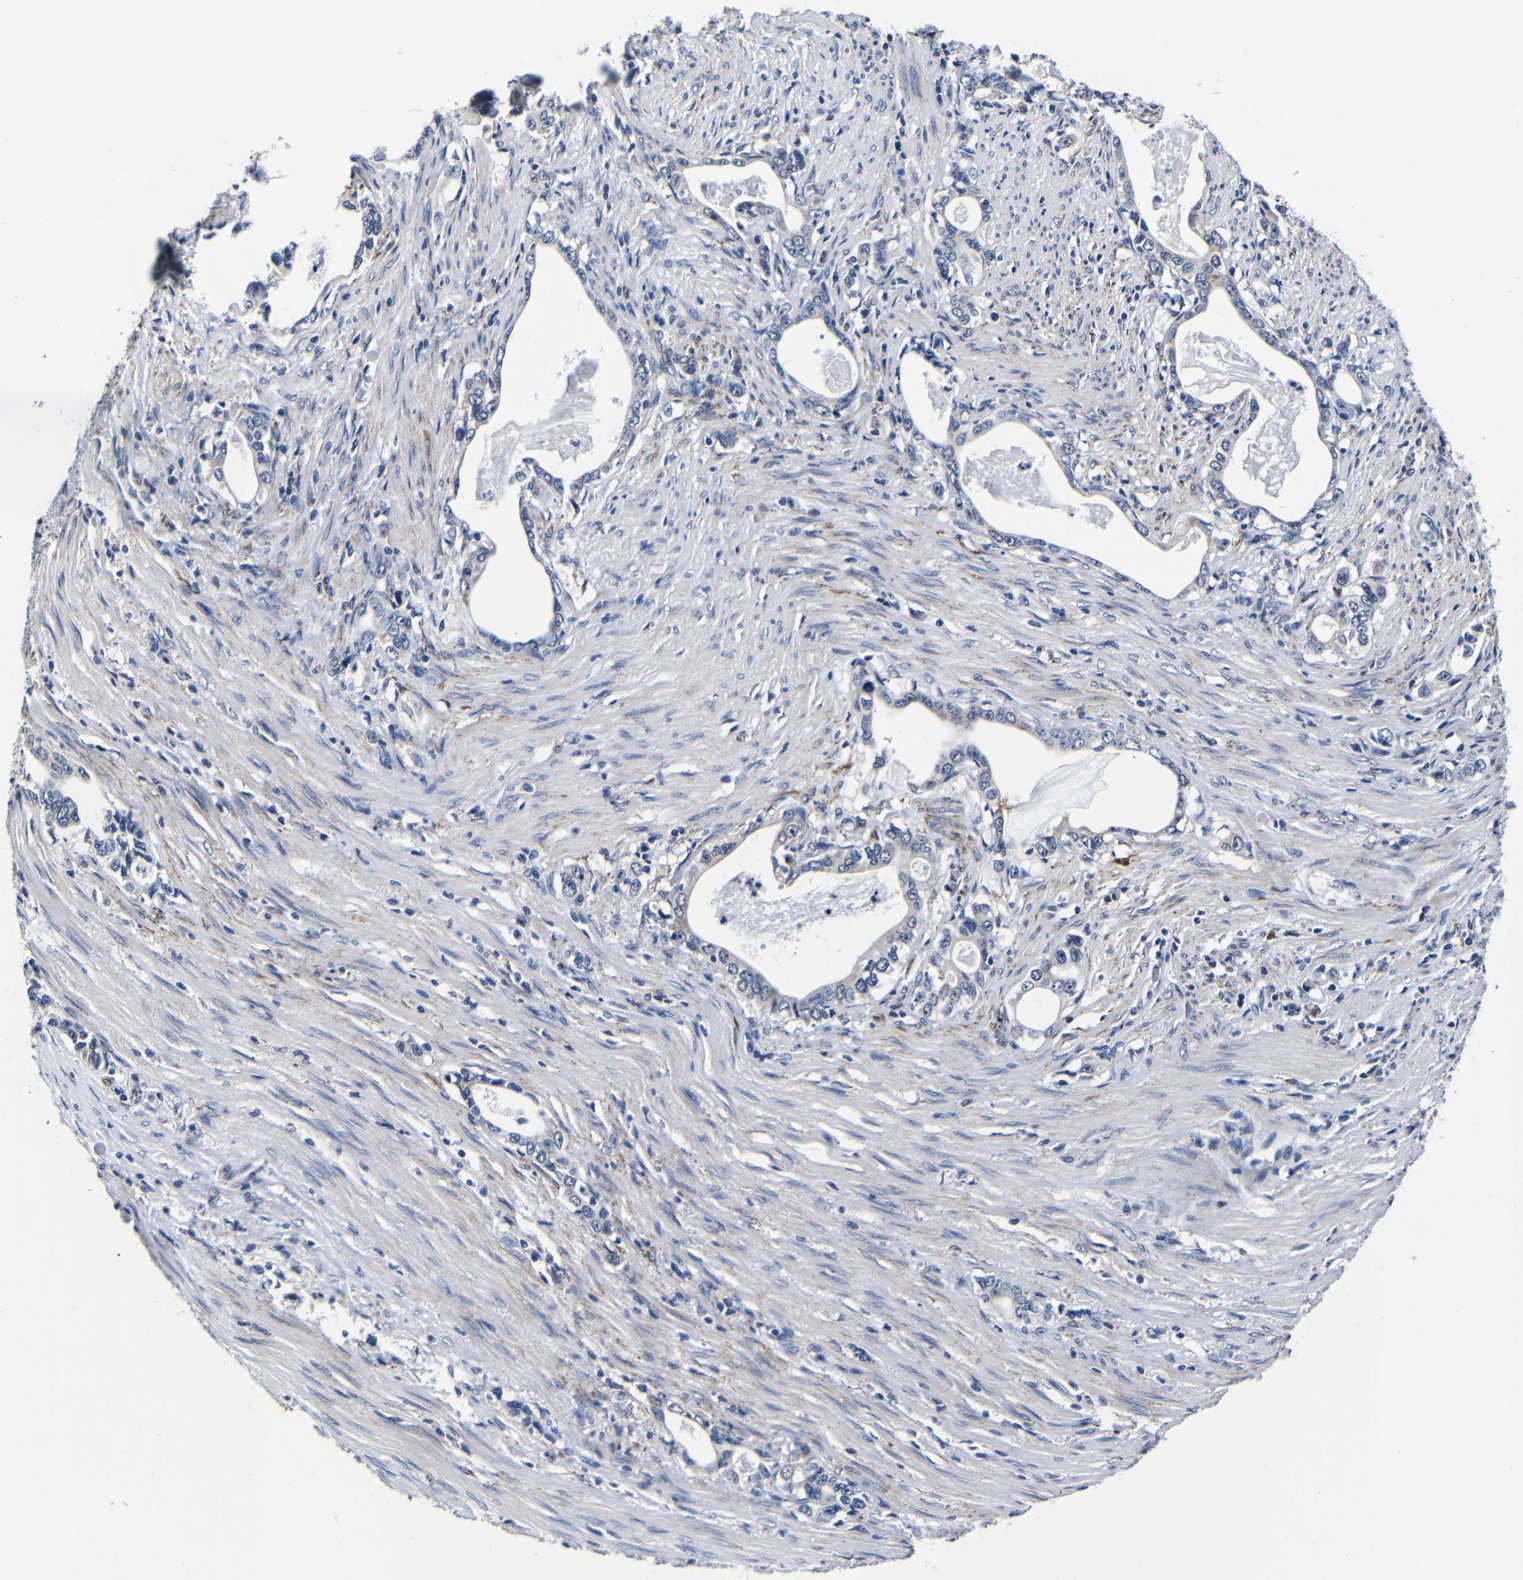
{"staining": {"intensity": "negative", "quantity": "none", "location": "none"}, "tissue": "stomach cancer", "cell_type": "Tumor cells", "image_type": "cancer", "snomed": [{"axis": "morphology", "description": "Adenocarcinoma, NOS"}, {"axis": "topography", "description": "Stomach, lower"}], "caption": "Immunohistochemistry photomicrograph of stomach cancer (adenocarcinoma) stained for a protein (brown), which exhibits no expression in tumor cells.", "gene": "DEPP1", "patient": {"sex": "female", "age": 72}}